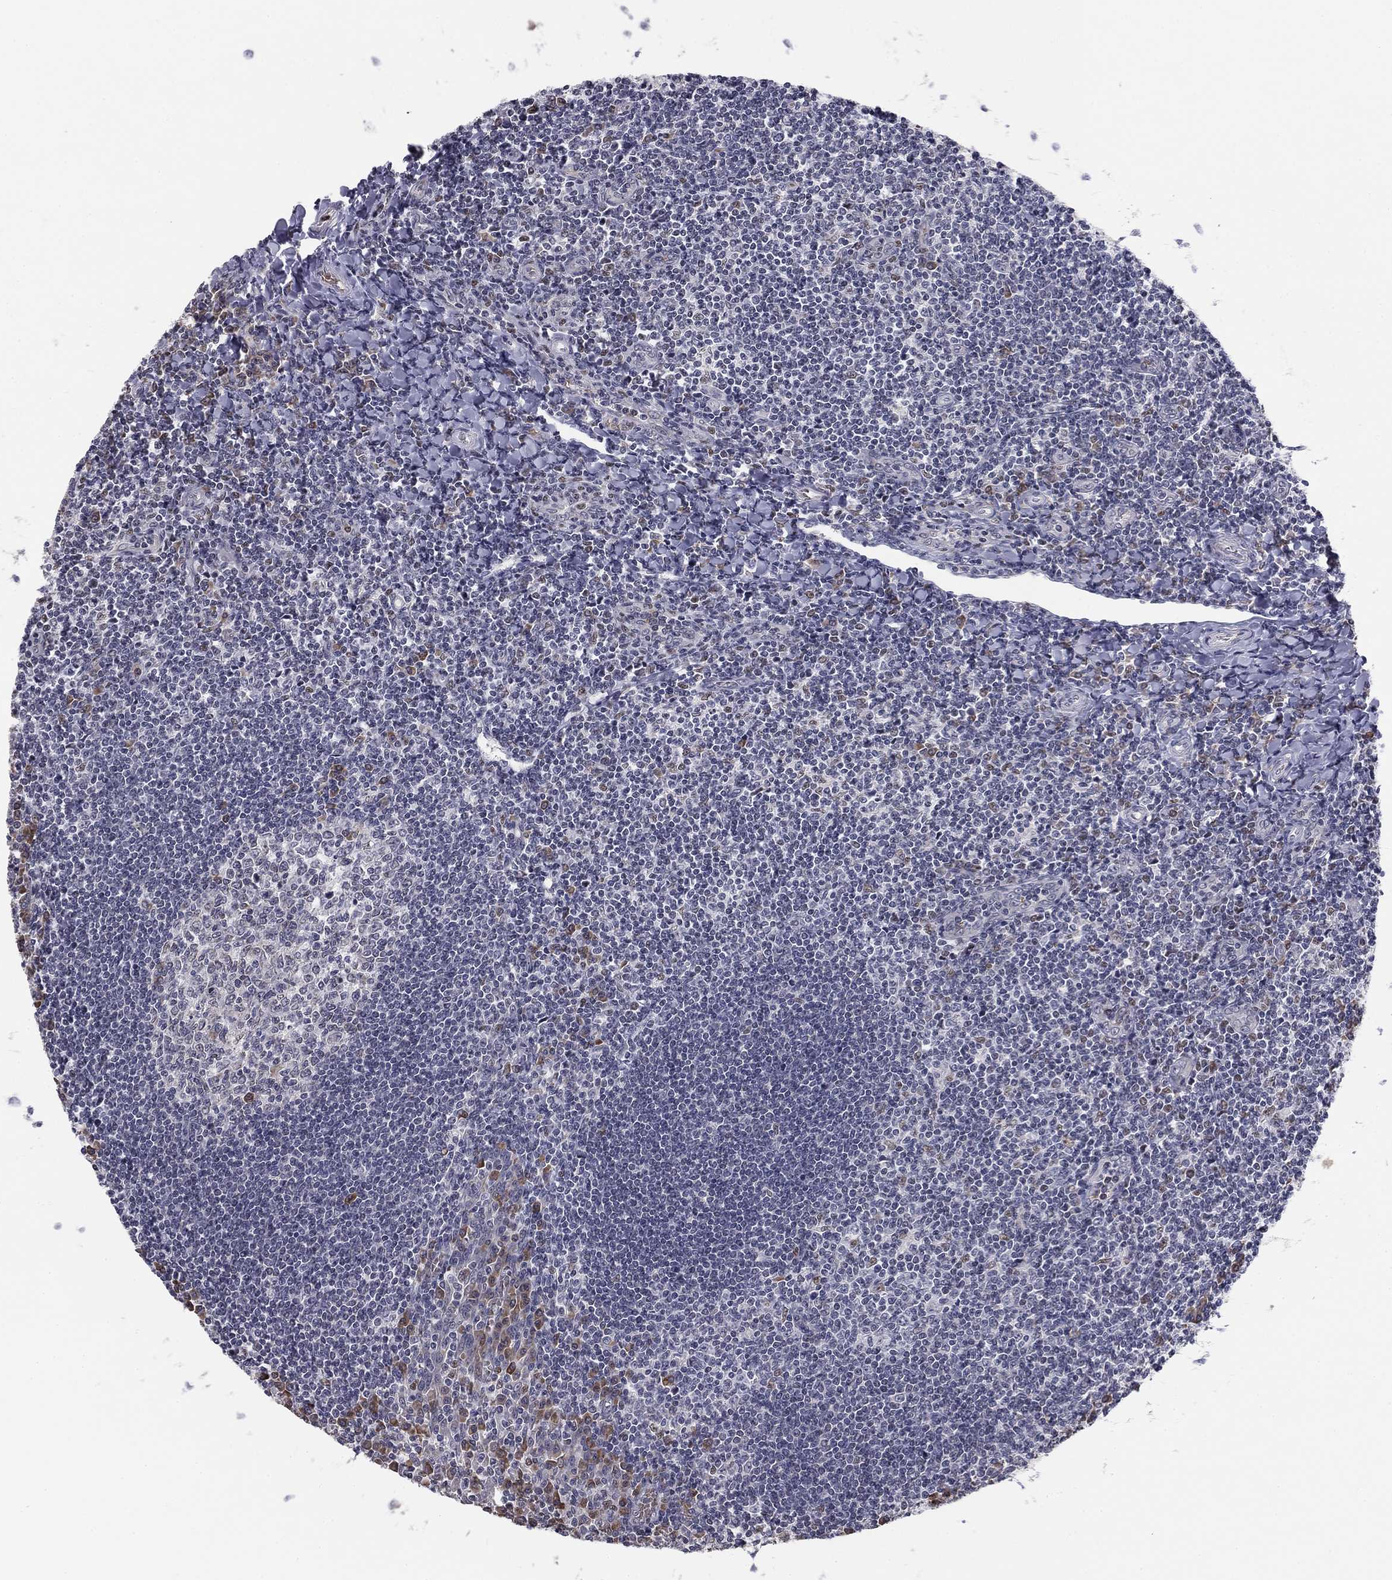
{"staining": {"intensity": "moderate", "quantity": "<25%", "location": "cytoplasmic/membranous"}, "tissue": "tonsil", "cell_type": "Germinal center cells", "image_type": "normal", "snomed": [{"axis": "morphology", "description": "Normal tissue, NOS"}, {"axis": "topography", "description": "Tonsil"}], "caption": "Moderate cytoplasmic/membranous protein staining is present in about <25% of germinal center cells in tonsil. The staining was performed using DAB (3,3'-diaminobenzidine) to visualize the protein expression in brown, while the nuclei were stained in blue with hematoxylin (Magnification: 20x).", "gene": "HSPB2", "patient": {"sex": "female", "age": 12}}